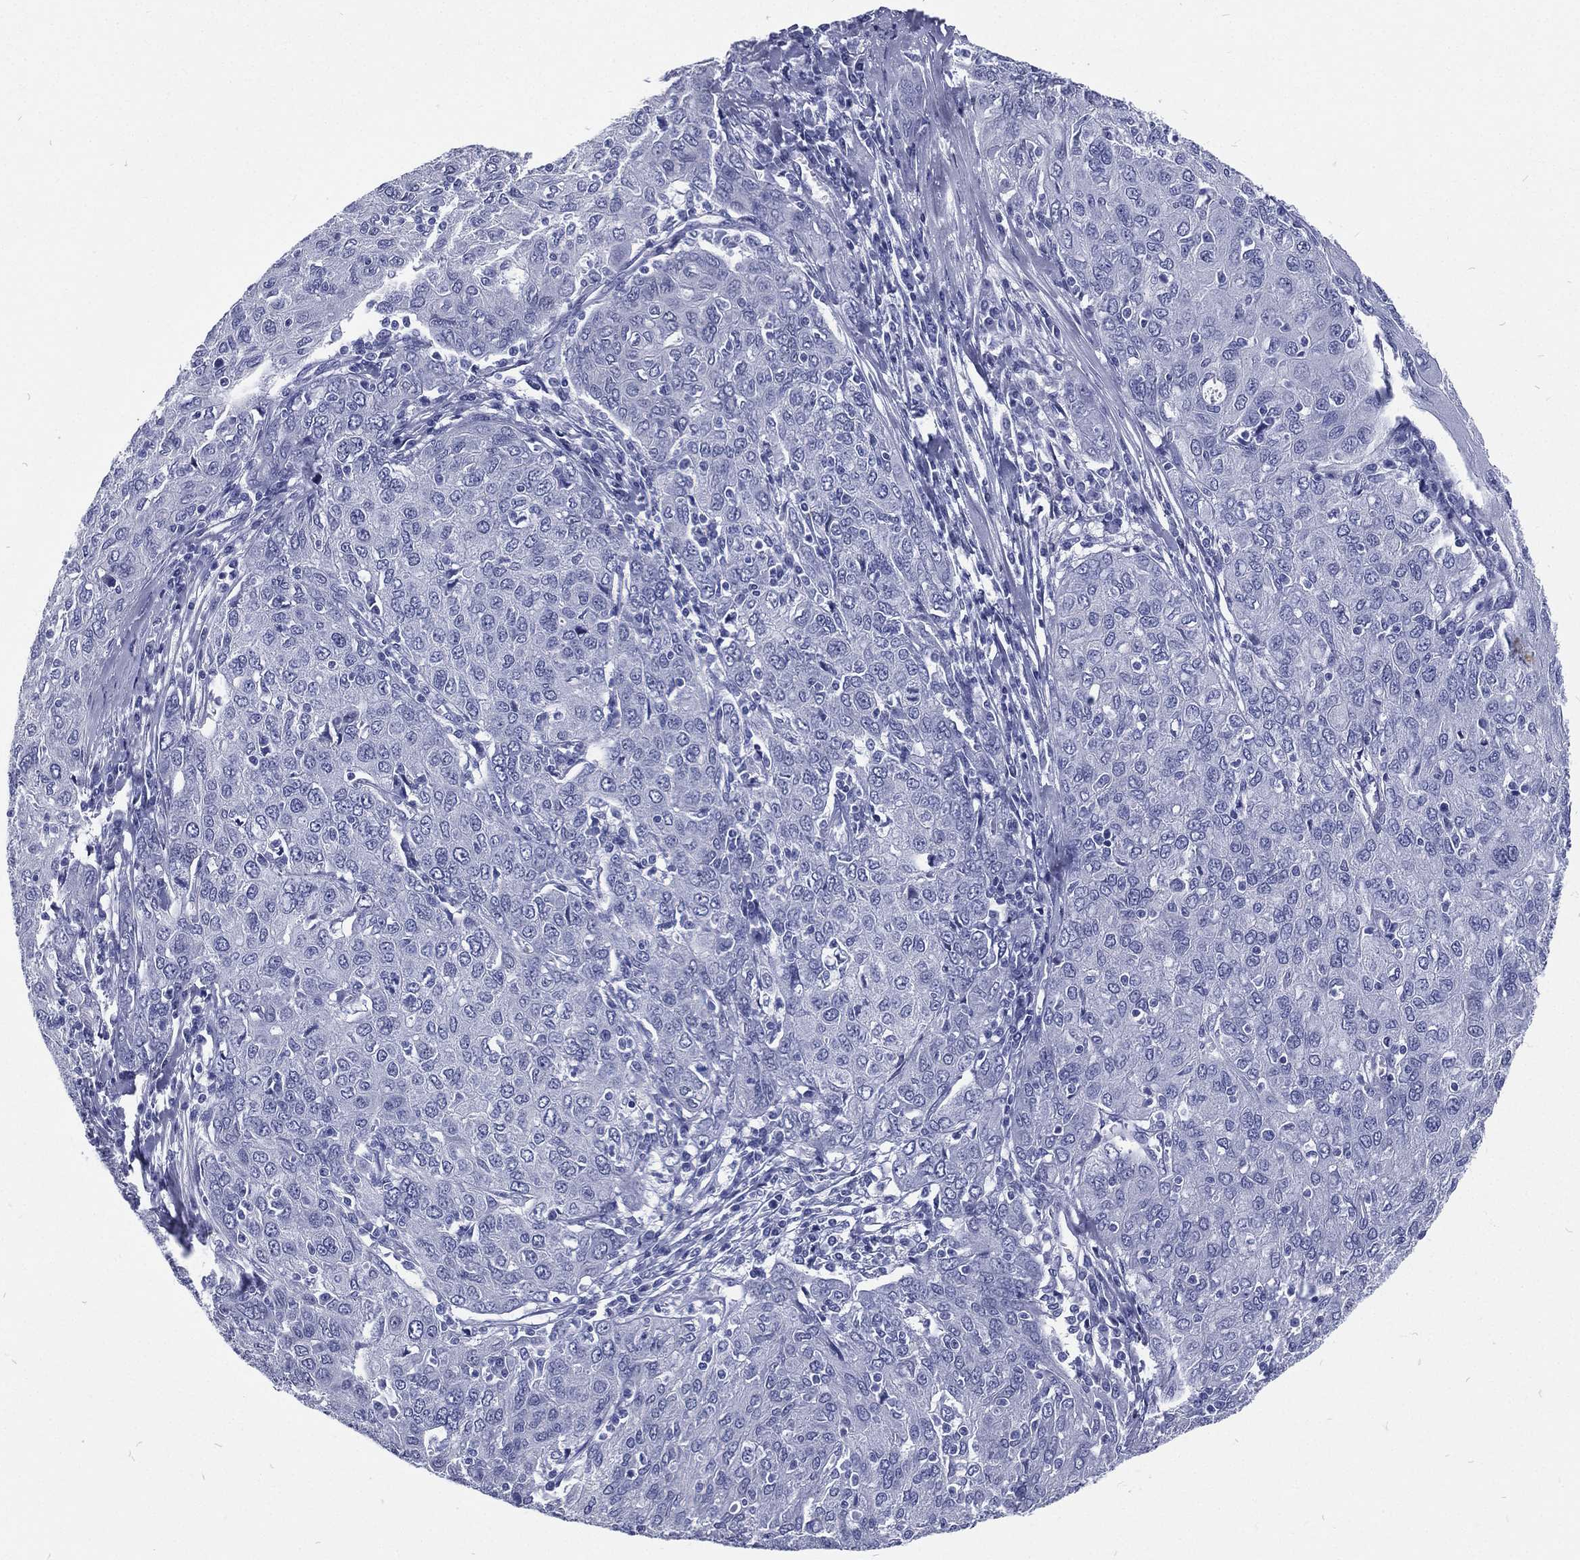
{"staining": {"intensity": "negative", "quantity": "none", "location": "none"}, "tissue": "ovarian cancer", "cell_type": "Tumor cells", "image_type": "cancer", "snomed": [{"axis": "morphology", "description": "Carcinoma, endometroid"}, {"axis": "topography", "description": "Ovary"}], "caption": "This histopathology image is of ovarian cancer (endometroid carcinoma) stained with IHC to label a protein in brown with the nuclei are counter-stained blue. There is no staining in tumor cells.", "gene": "RSPH4A", "patient": {"sex": "female", "age": 50}}